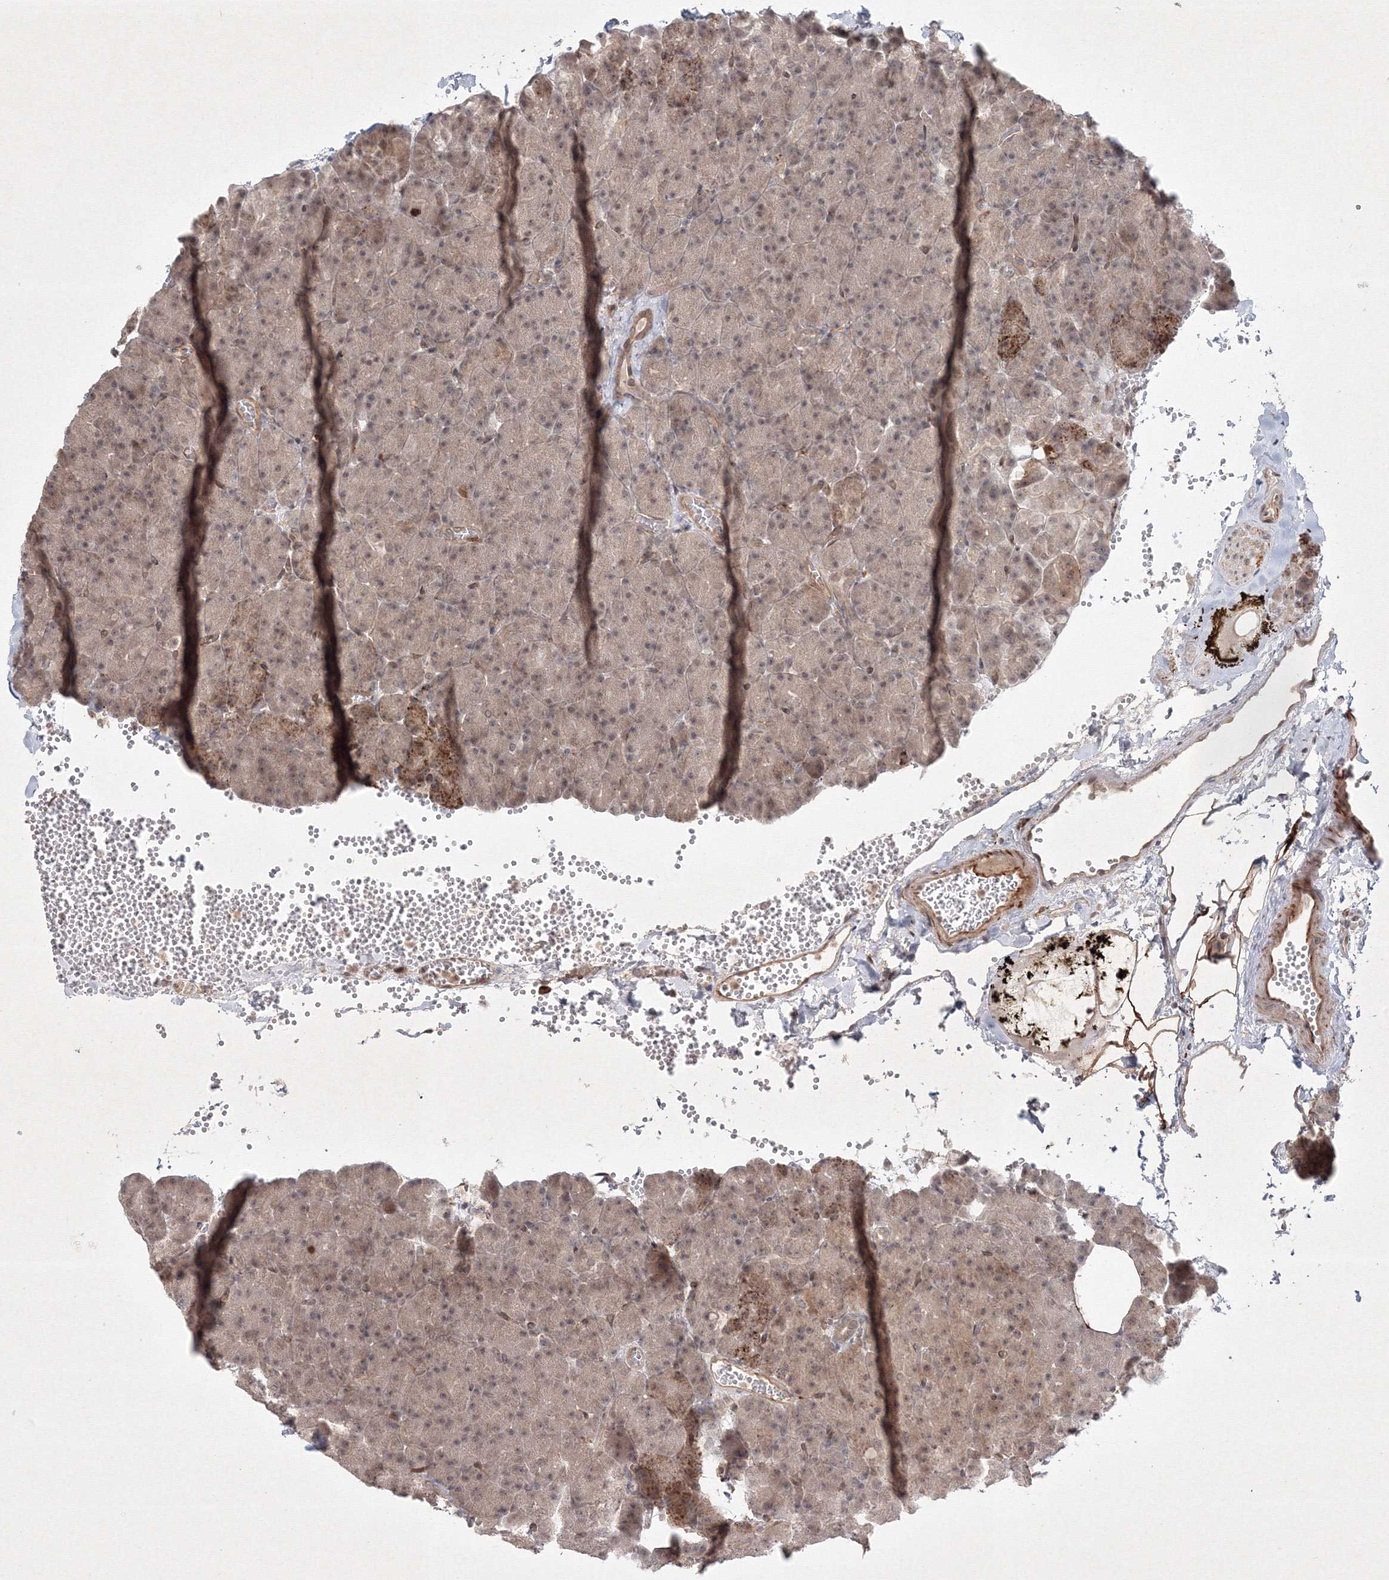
{"staining": {"intensity": "moderate", "quantity": ">75%", "location": "cytoplasmic/membranous,nuclear"}, "tissue": "pancreas", "cell_type": "Exocrine glandular cells", "image_type": "normal", "snomed": [{"axis": "morphology", "description": "Normal tissue, NOS"}, {"axis": "morphology", "description": "Carcinoid, malignant, NOS"}, {"axis": "topography", "description": "Pancreas"}], "caption": "Immunohistochemistry staining of normal pancreas, which displays medium levels of moderate cytoplasmic/membranous,nuclear staining in about >75% of exocrine glandular cells indicating moderate cytoplasmic/membranous,nuclear protein expression. The staining was performed using DAB (brown) for protein detection and nuclei were counterstained in hematoxylin (blue).", "gene": "KIF20A", "patient": {"sex": "female", "age": 35}}